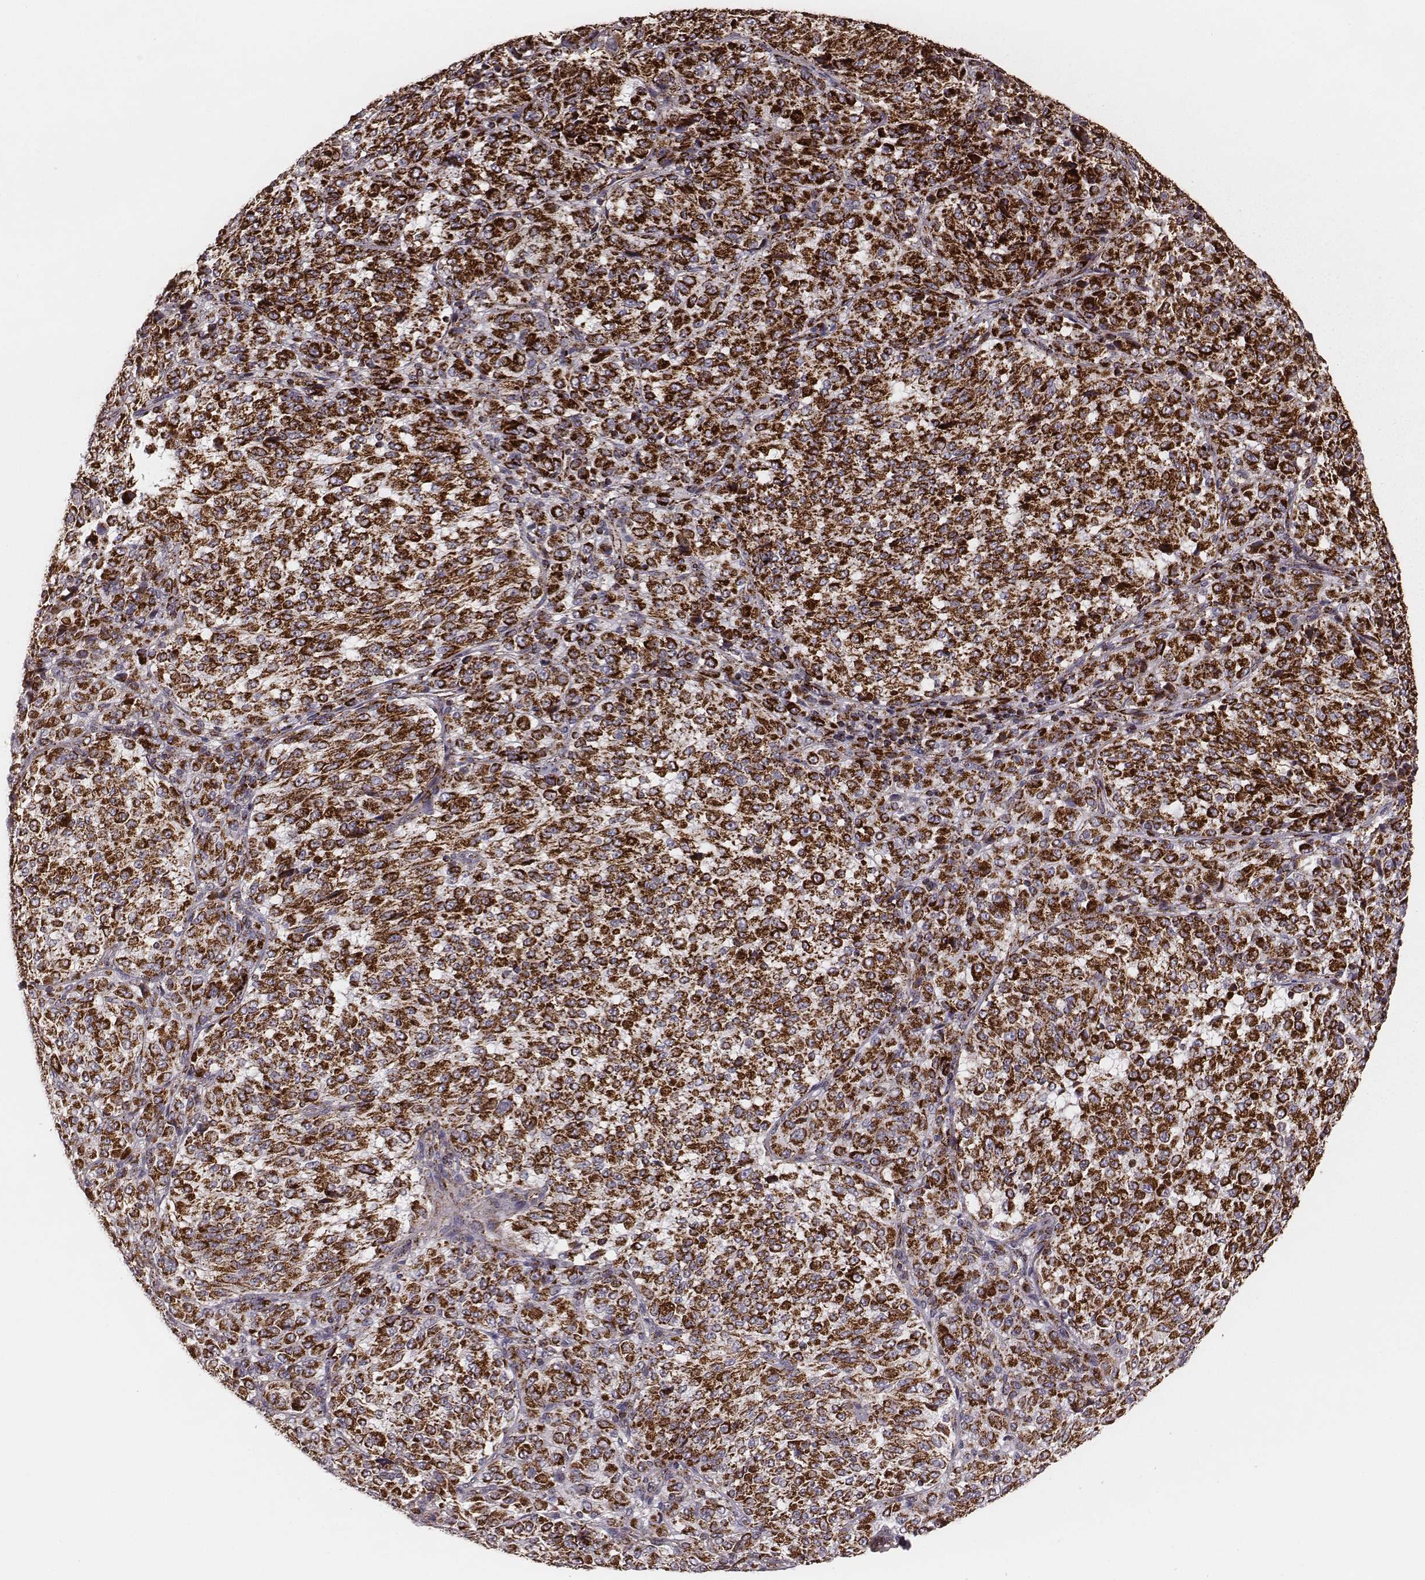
{"staining": {"intensity": "strong", "quantity": ">75%", "location": "cytoplasmic/membranous"}, "tissue": "melanoma", "cell_type": "Tumor cells", "image_type": "cancer", "snomed": [{"axis": "morphology", "description": "Malignant melanoma, Metastatic site"}, {"axis": "topography", "description": "Brain"}], "caption": "A high-resolution photomicrograph shows immunohistochemistry staining of melanoma, which reveals strong cytoplasmic/membranous positivity in approximately >75% of tumor cells. (DAB IHC, brown staining for protein, blue staining for nuclei).", "gene": "TUFM", "patient": {"sex": "female", "age": 56}}